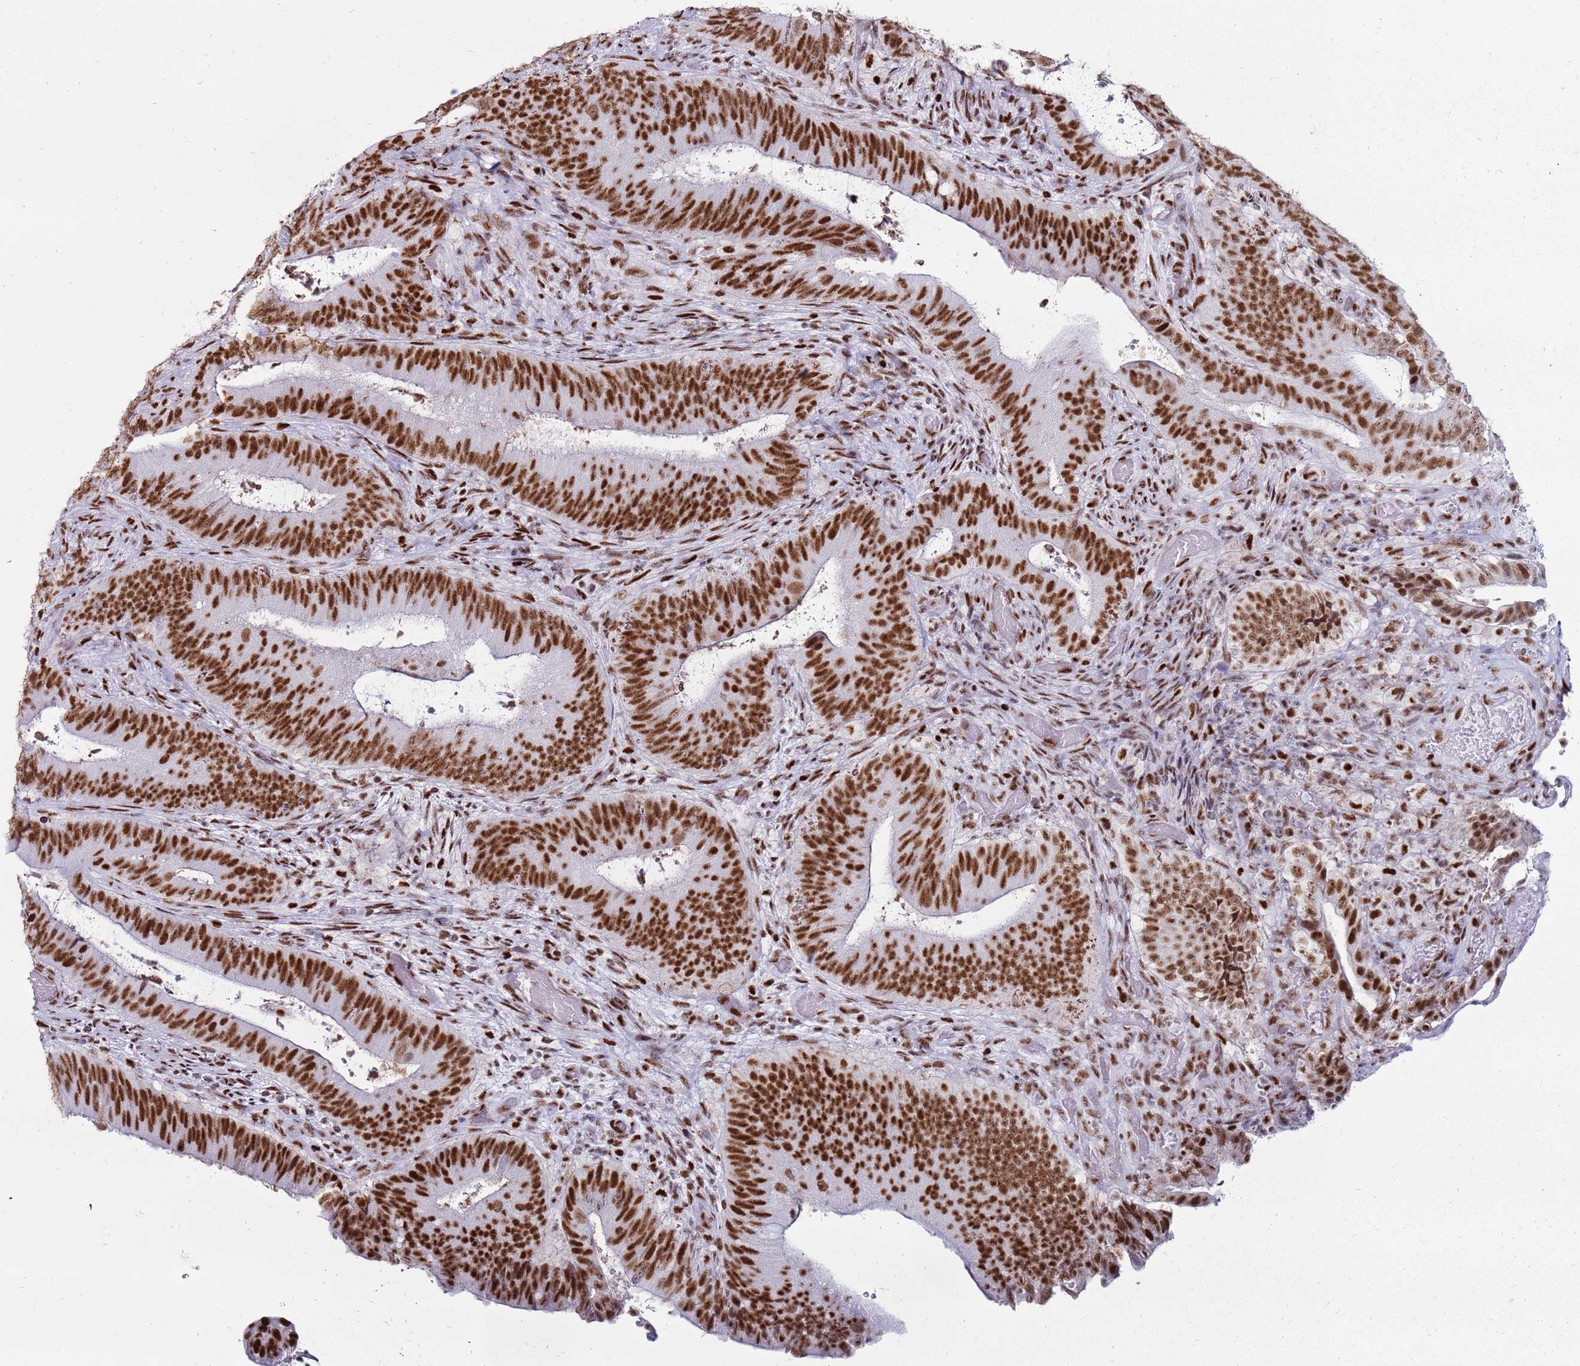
{"staining": {"intensity": "strong", "quantity": ">75%", "location": "nuclear"}, "tissue": "colorectal cancer", "cell_type": "Tumor cells", "image_type": "cancer", "snomed": [{"axis": "morphology", "description": "Adenocarcinoma, NOS"}, {"axis": "topography", "description": "Colon"}], "caption": "Immunohistochemistry (IHC) image of colorectal cancer (adenocarcinoma) stained for a protein (brown), which shows high levels of strong nuclear expression in approximately >75% of tumor cells.", "gene": "KPNA4", "patient": {"sex": "female", "age": 43}}